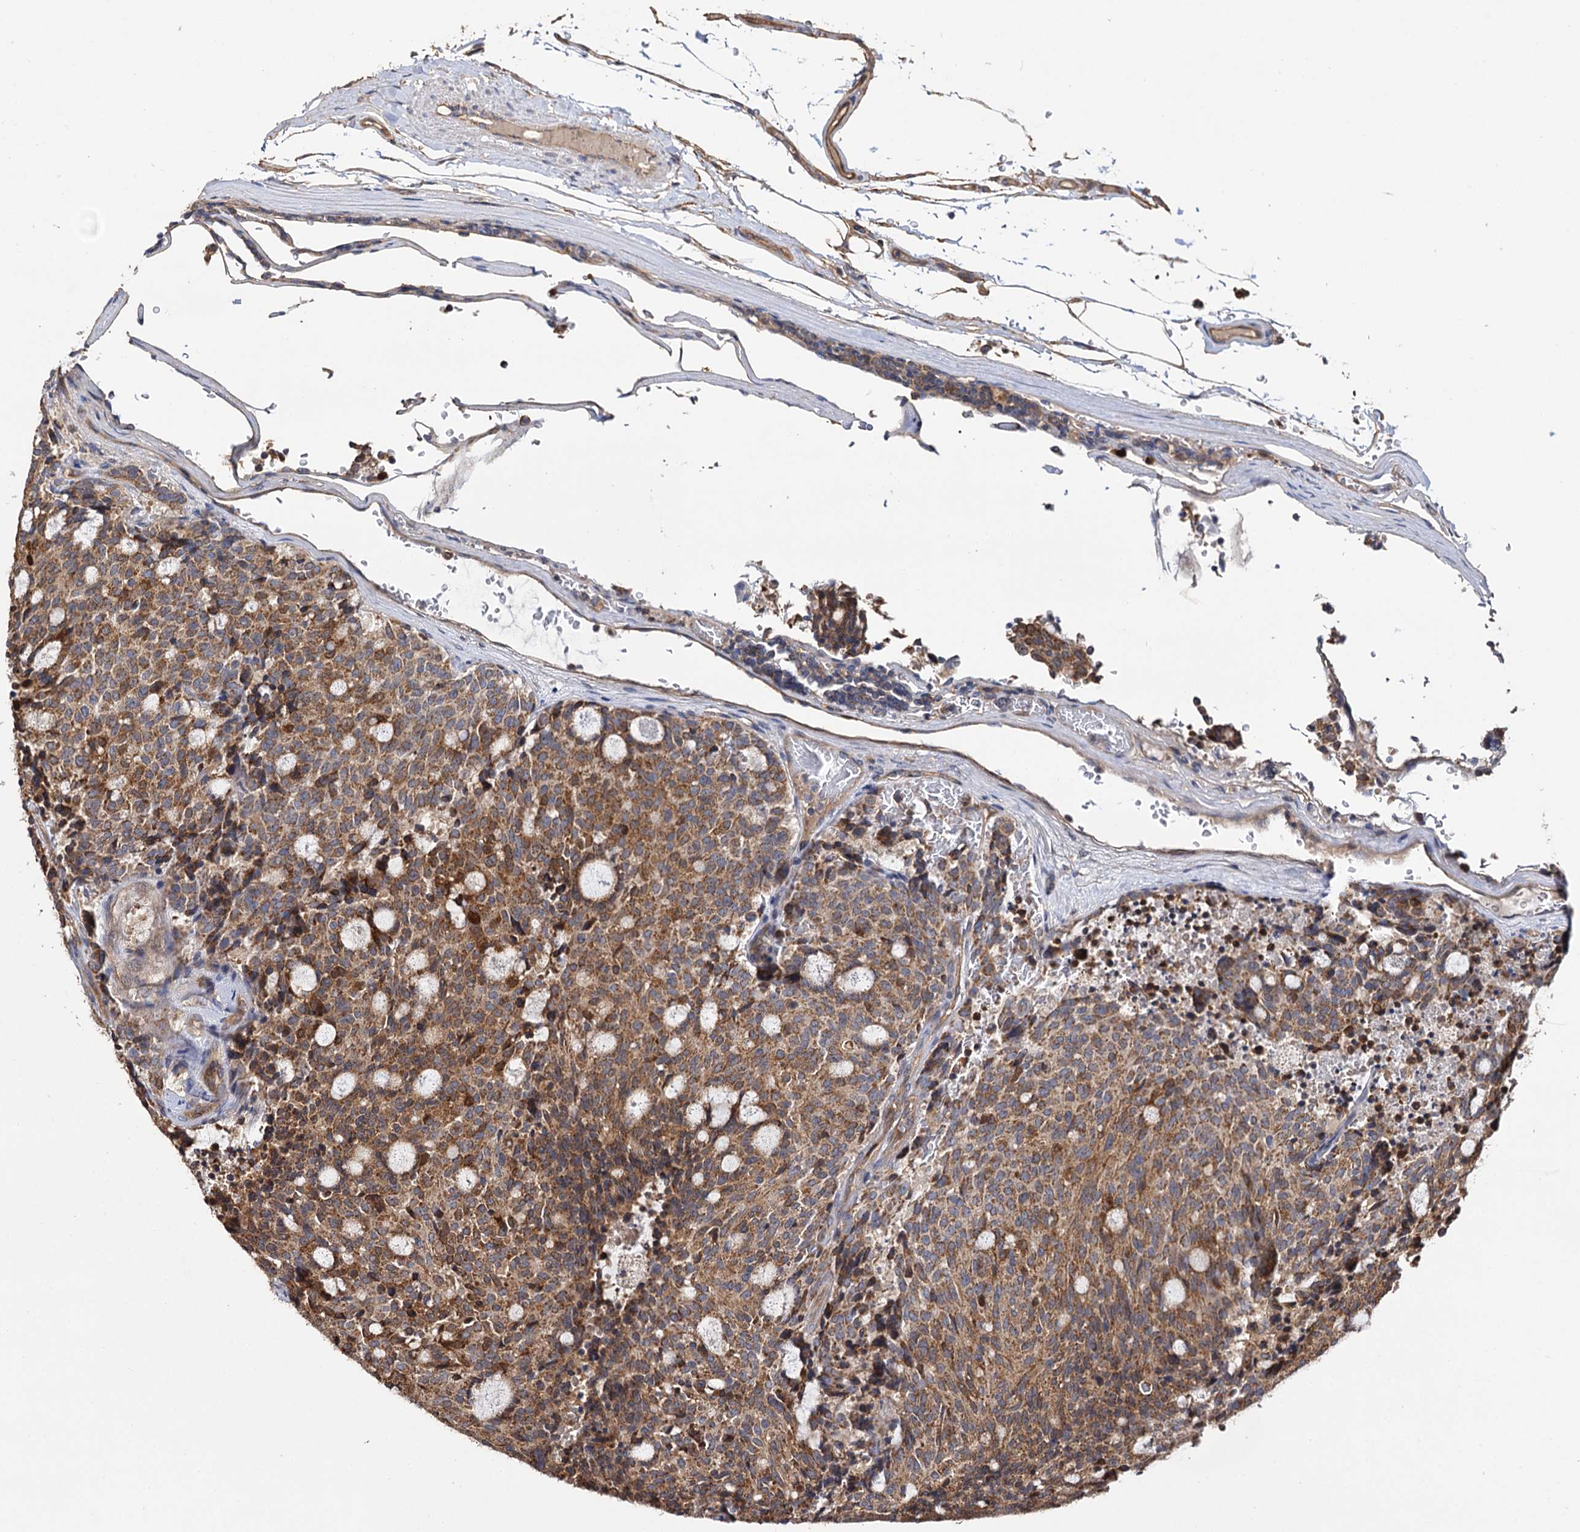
{"staining": {"intensity": "moderate", "quantity": ">75%", "location": "cytoplasmic/membranous"}, "tissue": "carcinoid", "cell_type": "Tumor cells", "image_type": "cancer", "snomed": [{"axis": "morphology", "description": "Carcinoid, malignant, NOS"}, {"axis": "topography", "description": "Pancreas"}], "caption": "This photomicrograph shows immunohistochemistry staining of human carcinoid, with medium moderate cytoplasmic/membranous positivity in approximately >75% of tumor cells.", "gene": "IDI1", "patient": {"sex": "female", "age": 54}}